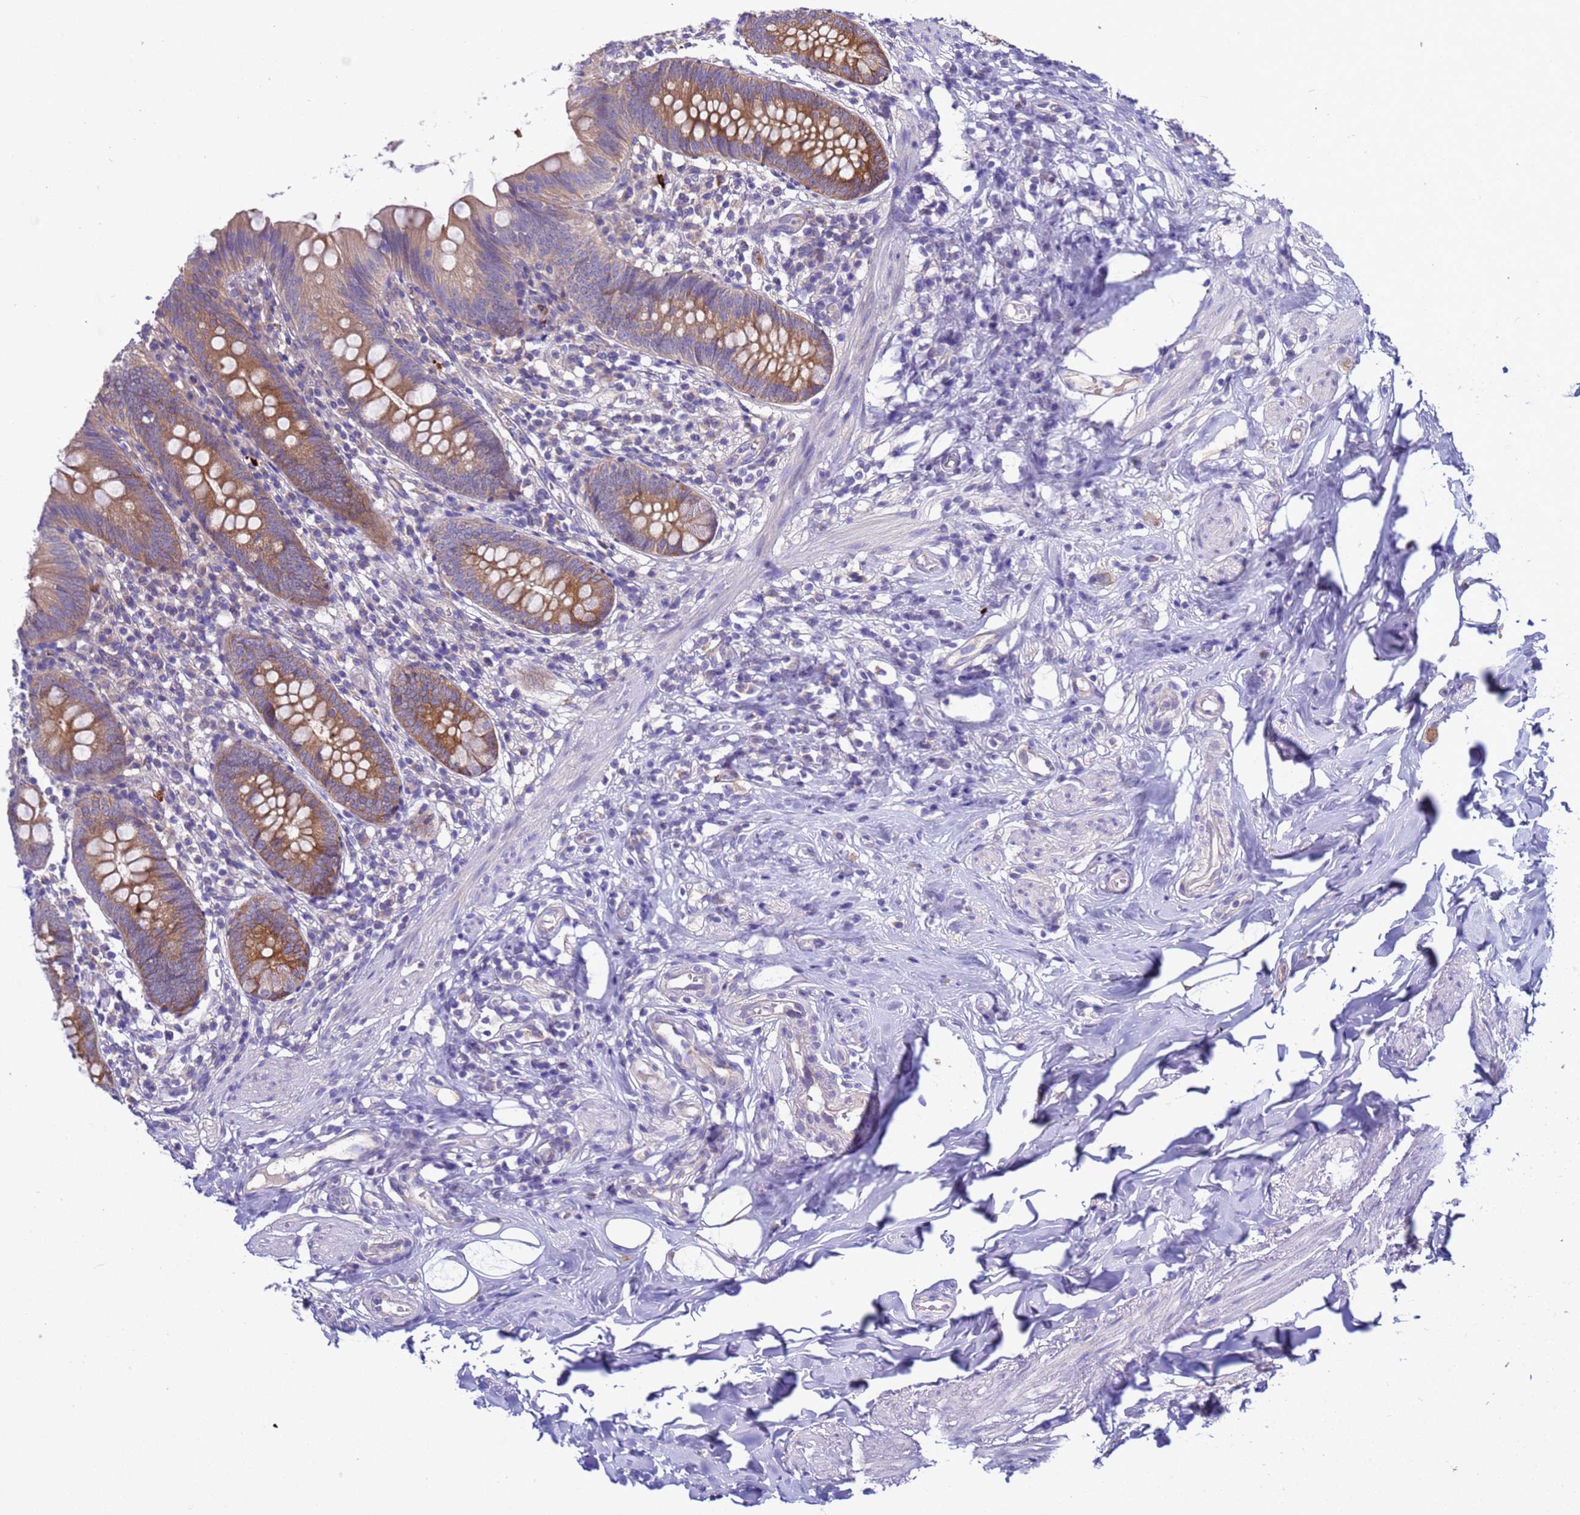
{"staining": {"intensity": "moderate", "quantity": ">75%", "location": "cytoplasmic/membranous"}, "tissue": "appendix", "cell_type": "Glandular cells", "image_type": "normal", "snomed": [{"axis": "morphology", "description": "Normal tissue, NOS"}, {"axis": "topography", "description": "Appendix"}], "caption": "Appendix stained with immunohistochemistry (IHC) reveals moderate cytoplasmic/membranous positivity in about >75% of glandular cells. The staining was performed using DAB to visualize the protein expression in brown, while the nuclei were stained in blue with hematoxylin (Magnification: 20x).", "gene": "RC3H2", "patient": {"sex": "female", "age": 62}}